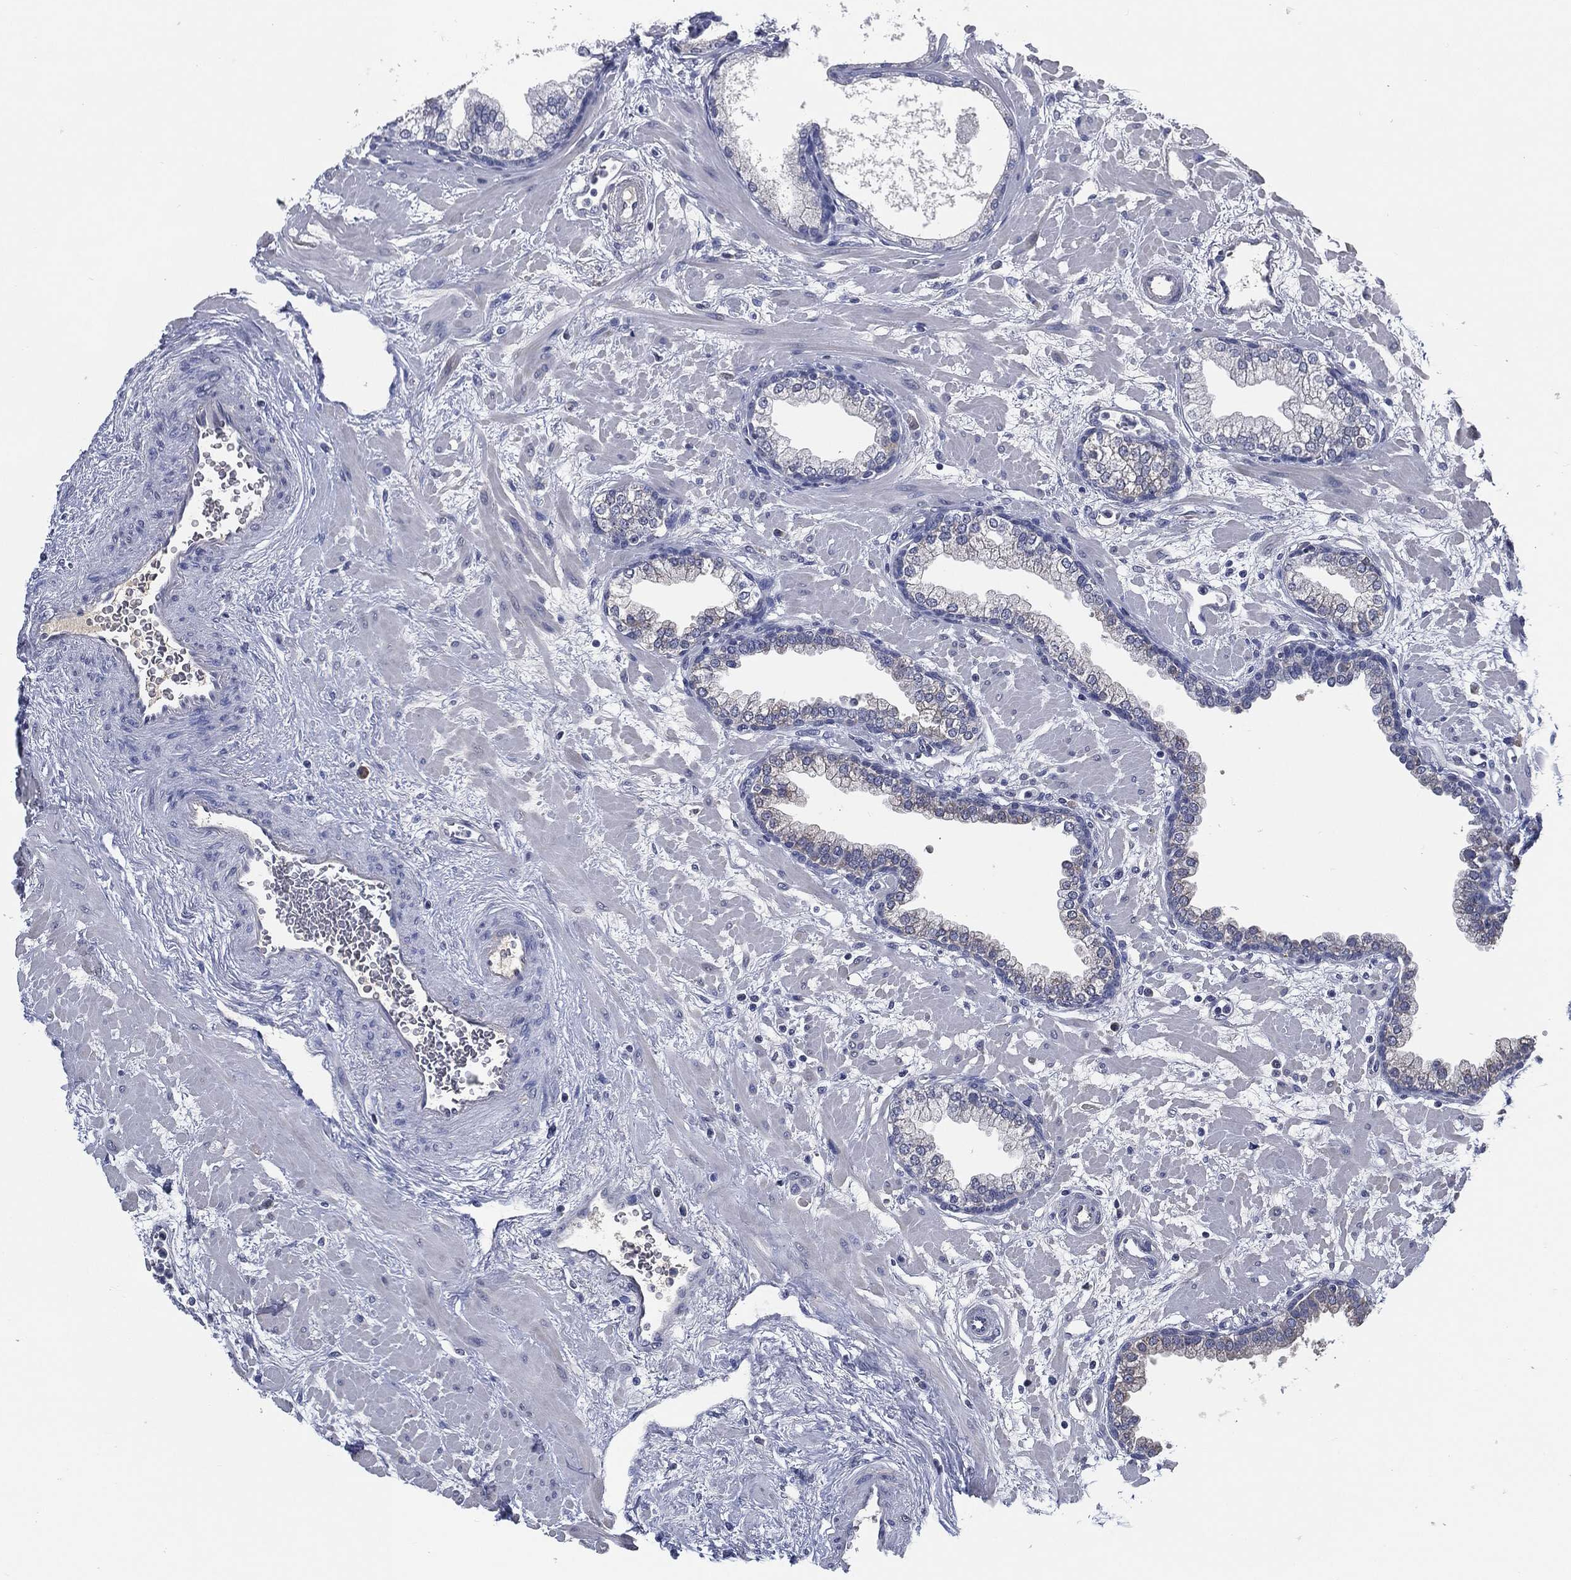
{"staining": {"intensity": "negative", "quantity": "none", "location": "none"}, "tissue": "prostate", "cell_type": "Glandular cells", "image_type": "normal", "snomed": [{"axis": "morphology", "description": "Normal tissue, NOS"}, {"axis": "topography", "description": "Prostate"}], "caption": "Glandular cells show no significant protein staining in normal prostate.", "gene": "IL2RG", "patient": {"sex": "male", "age": 63}}